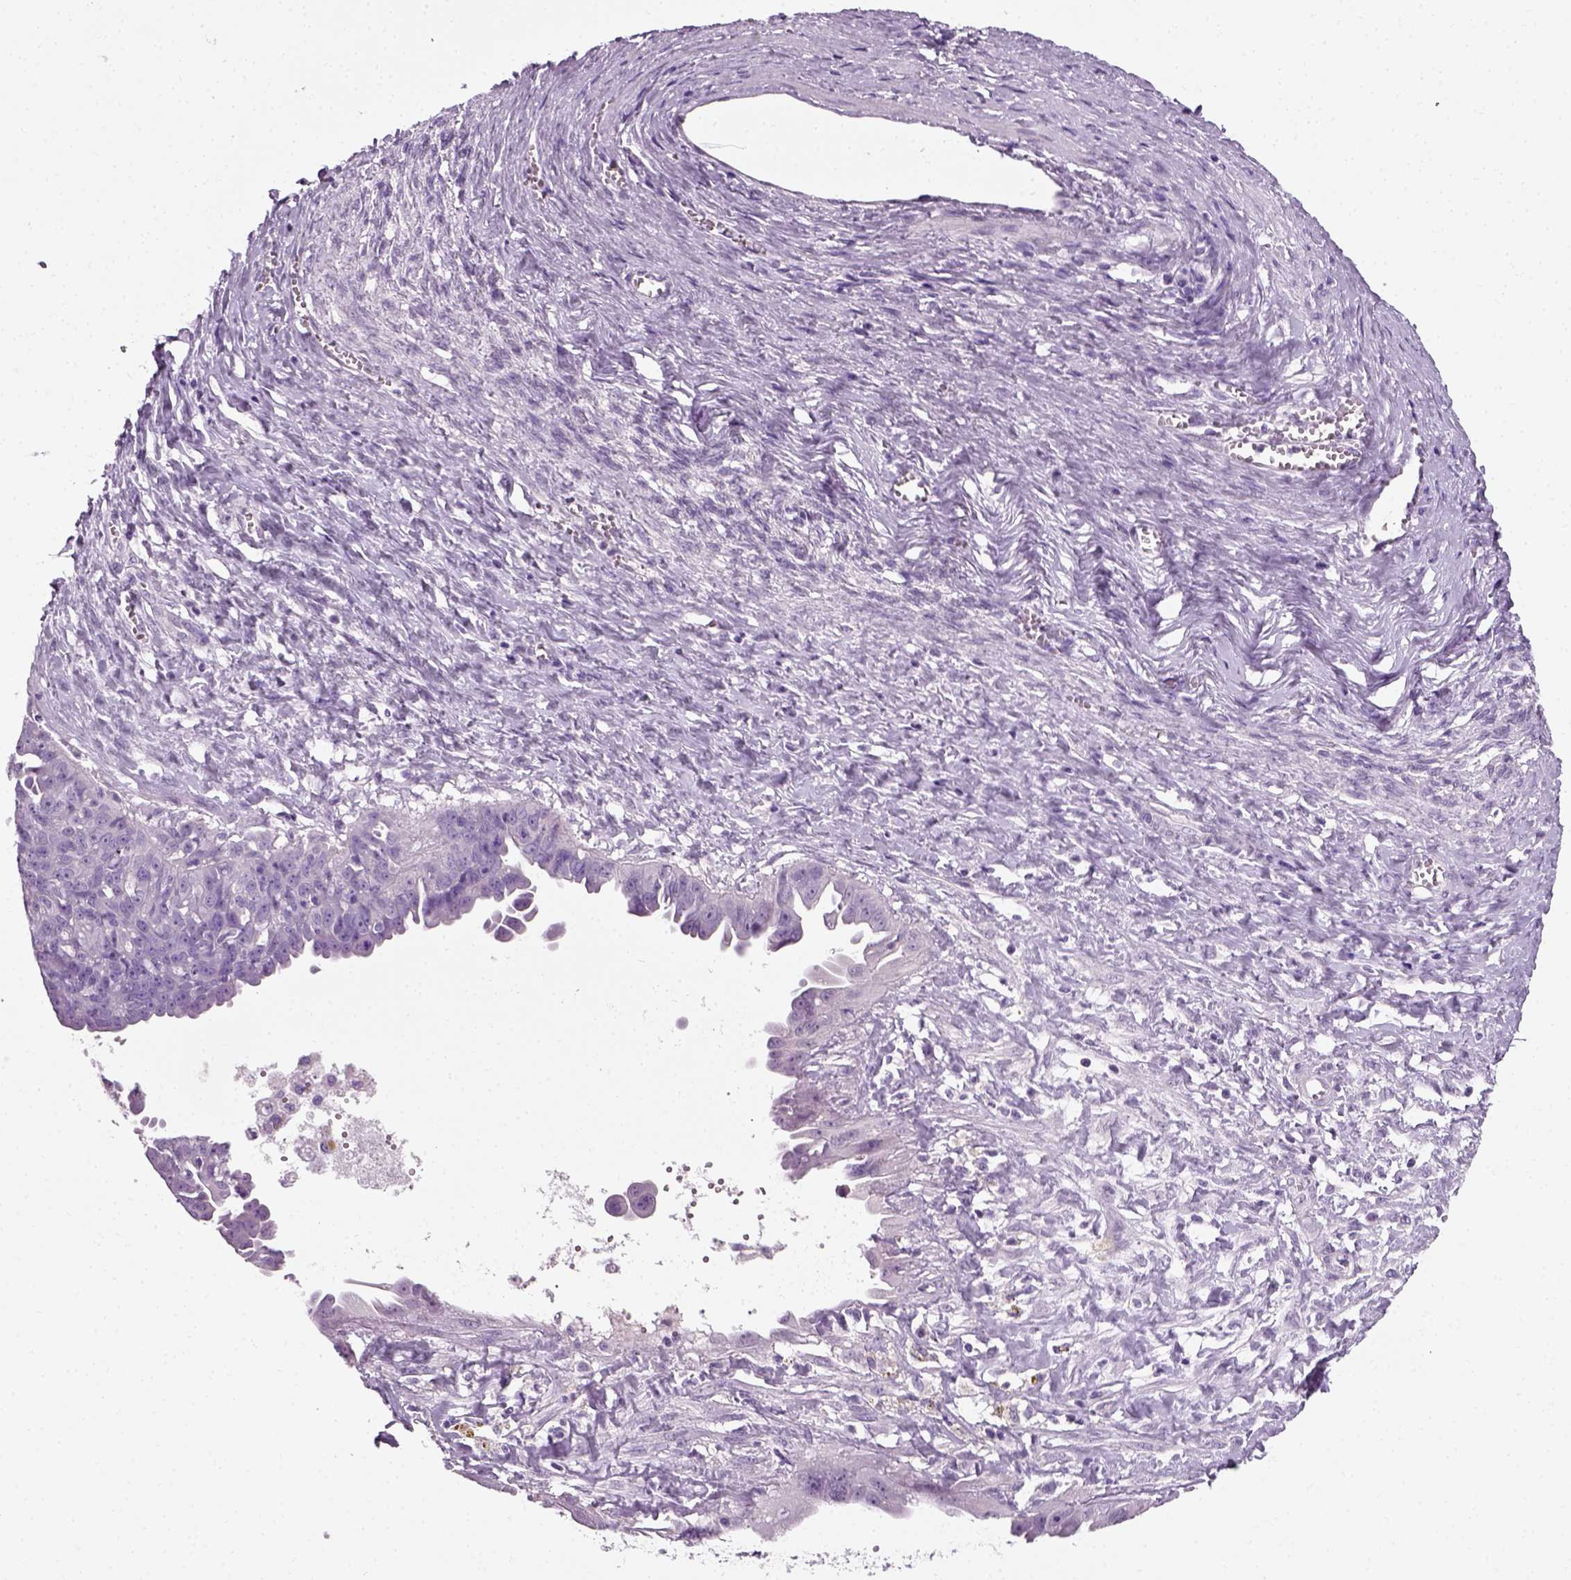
{"staining": {"intensity": "negative", "quantity": "none", "location": "none"}, "tissue": "ovarian cancer", "cell_type": "Tumor cells", "image_type": "cancer", "snomed": [{"axis": "morphology", "description": "Carcinoma, endometroid"}, {"axis": "topography", "description": "Ovary"}], "caption": "Ovarian cancer was stained to show a protein in brown. There is no significant staining in tumor cells.", "gene": "SPATA31E1", "patient": {"sex": "female", "age": 70}}